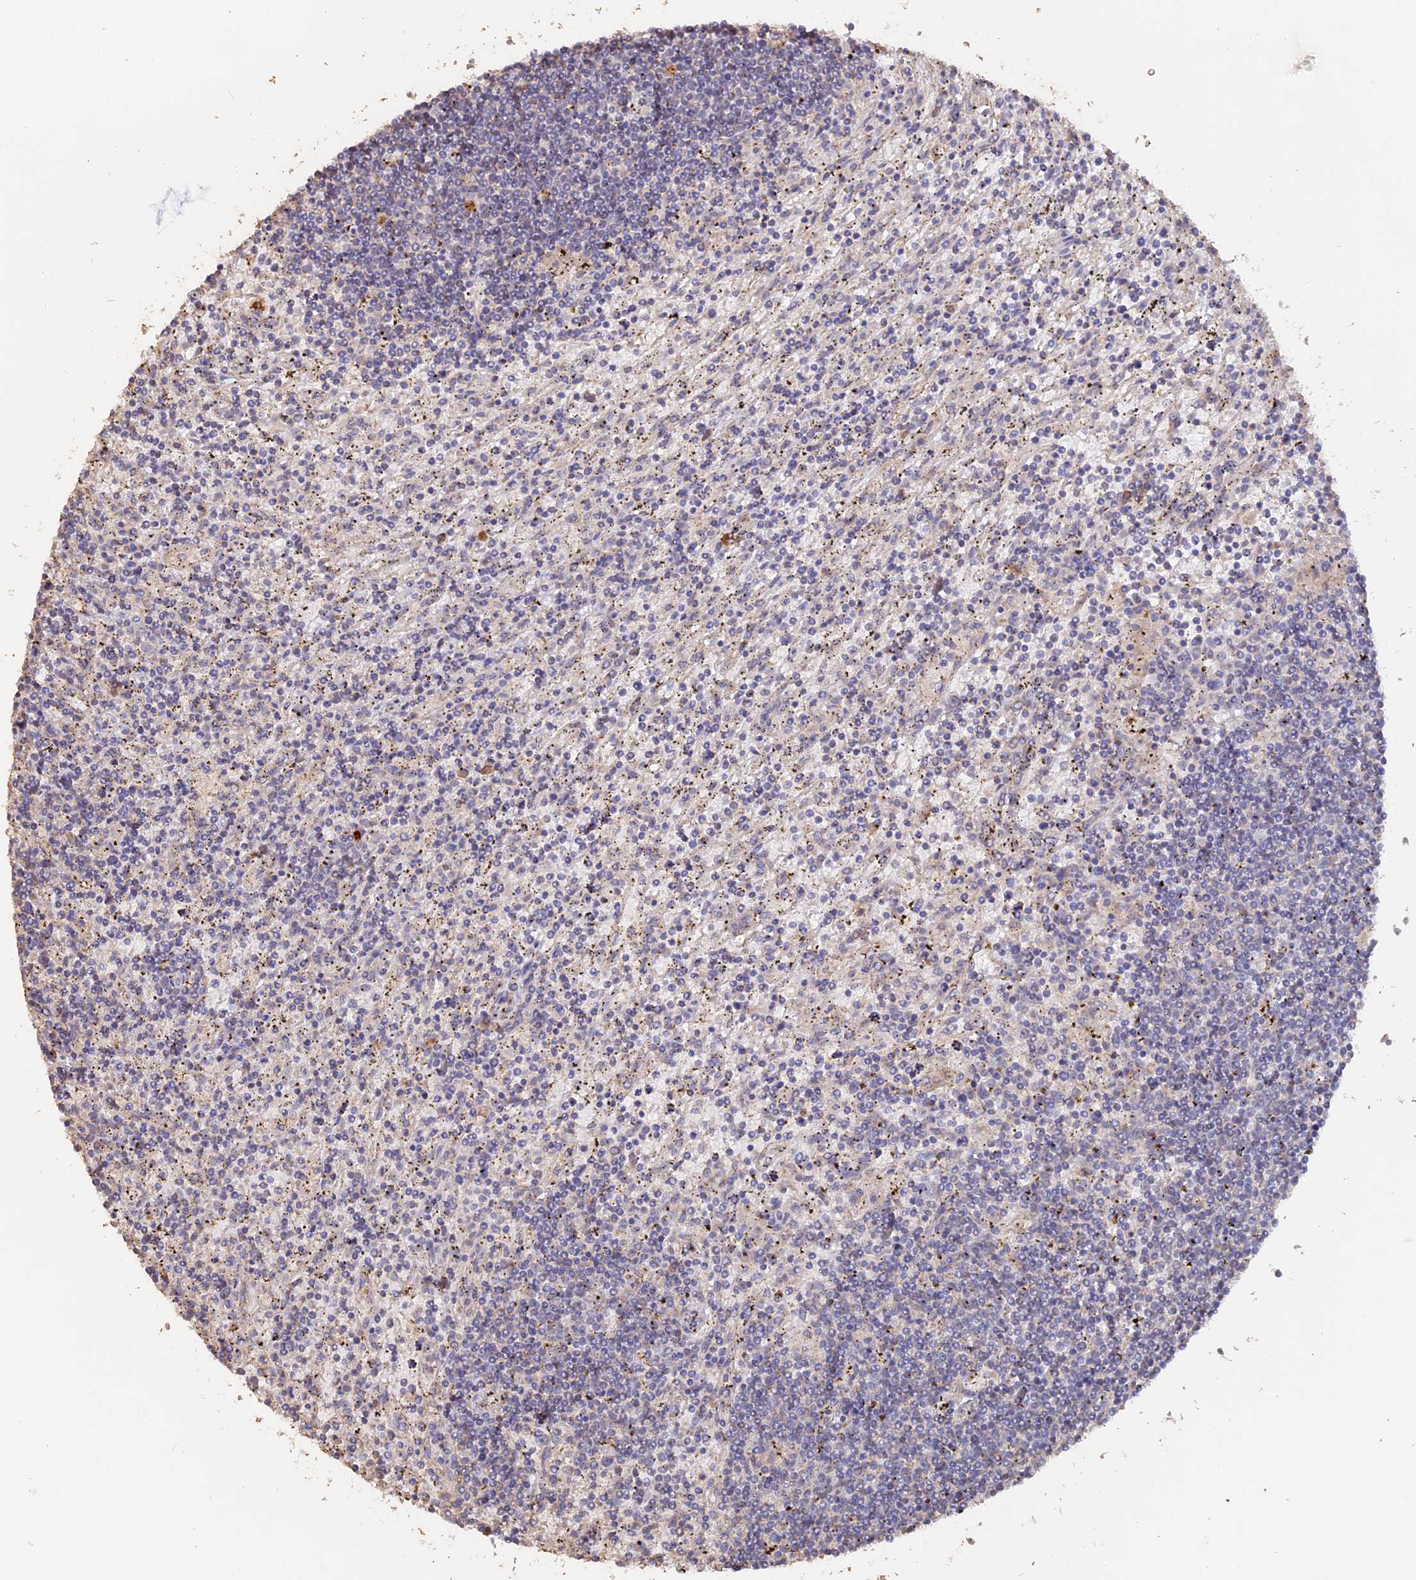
{"staining": {"intensity": "negative", "quantity": "none", "location": "none"}, "tissue": "lymphoma", "cell_type": "Tumor cells", "image_type": "cancer", "snomed": [{"axis": "morphology", "description": "Malignant lymphoma, non-Hodgkin's type, Low grade"}, {"axis": "topography", "description": "Spleen"}], "caption": "A micrograph of human malignant lymphoma, non-Hodgkin's type (low-grade) is negative for staining in tumor cells.", "gene": "LAYN", "patient": {"sex": "male", "age": 76}}